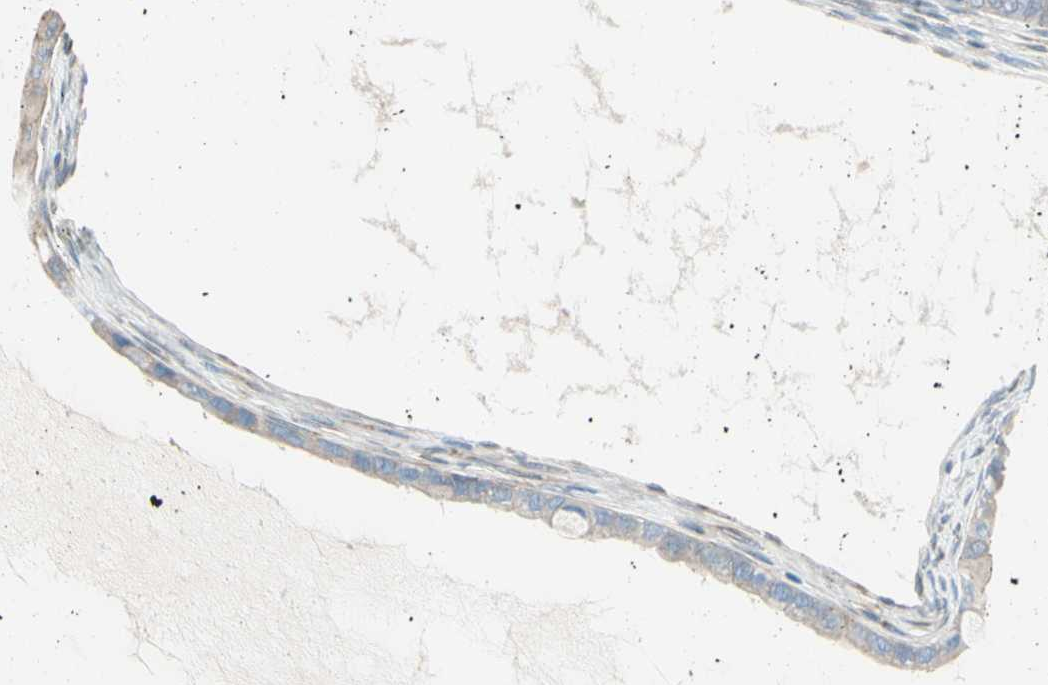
{"staining": {"intensity": "weak", "quantity": ">75%", "location": "cytoplasmic/membranous"}, "tissue": "ovarian cancer", "cell_type": "Tumor cells", "image_type": "cancer", "snomed": [{"axis": "morphology", "description": "Cystadenocarcinoma, mucinous, NOS"}, {"axis": "topography", "description": "Ovary"}], "caption": "Ovarian cancer (mucinous cystadenocarcinoma) stained for a protein (brown) displays weak cytoplasmic/membranous positive expression in approximately >75% of tumor cells.", "gene": "TRAF2", "patient": {"sex": "female", "age": 80}}